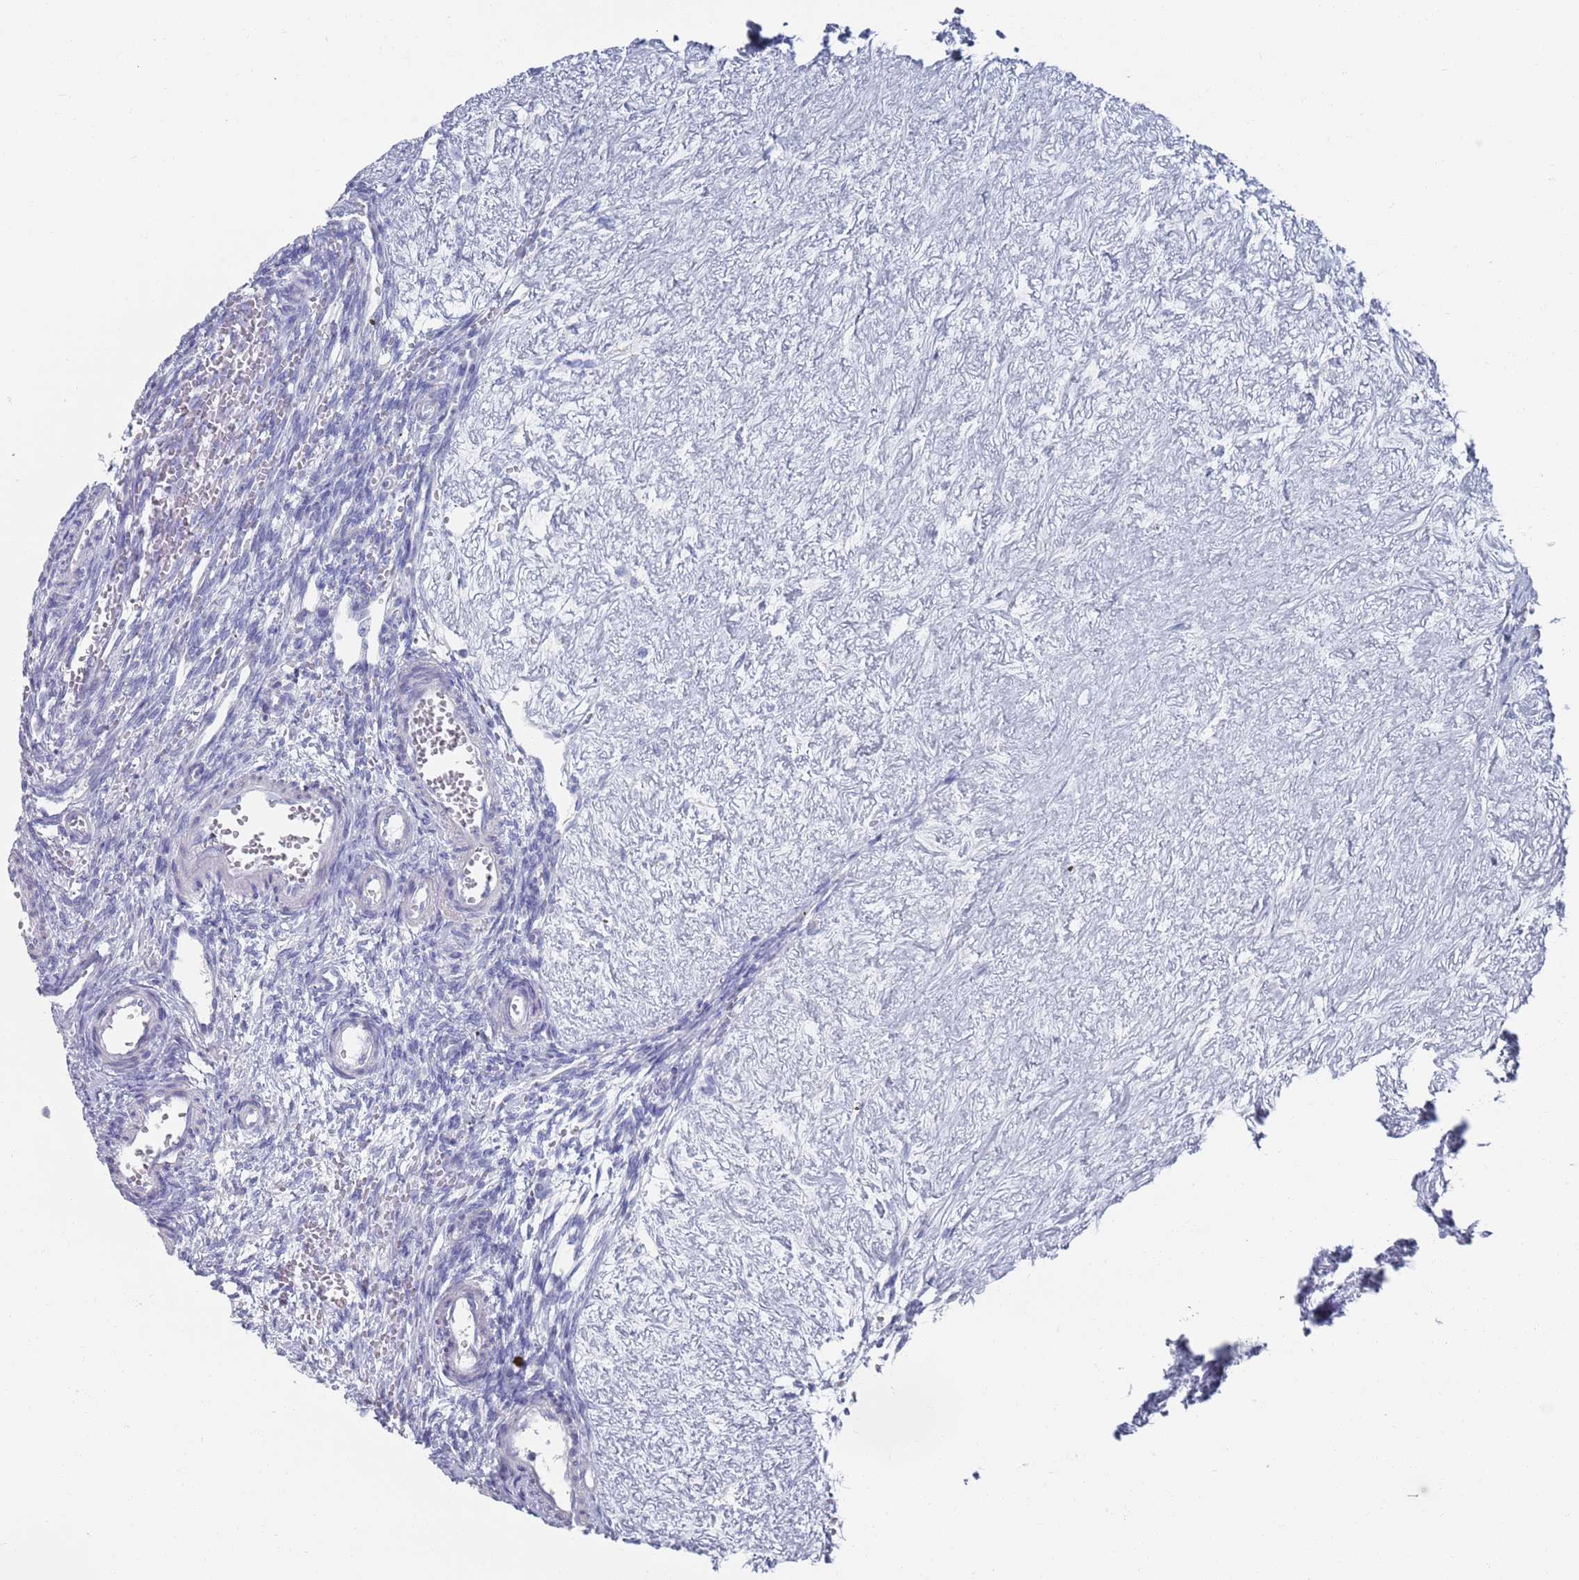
{"staining": {"intensity": "negative", "quantity": "none", "location": "none"}, "tissue": "ovary", "cell_type": "Follicle cells", "image_type": "normal", "snomed": [{"axis": "morphology", "description": "Normal tissue, NOS"}, {"axis": "topography", "description": "Ovary"}], "caption": "The immunohistochemistry micrograph has no significant staining in follicle cells of ovary.", "gene": "MAT1A", "patient": {"sex": "female", "age": 39}}